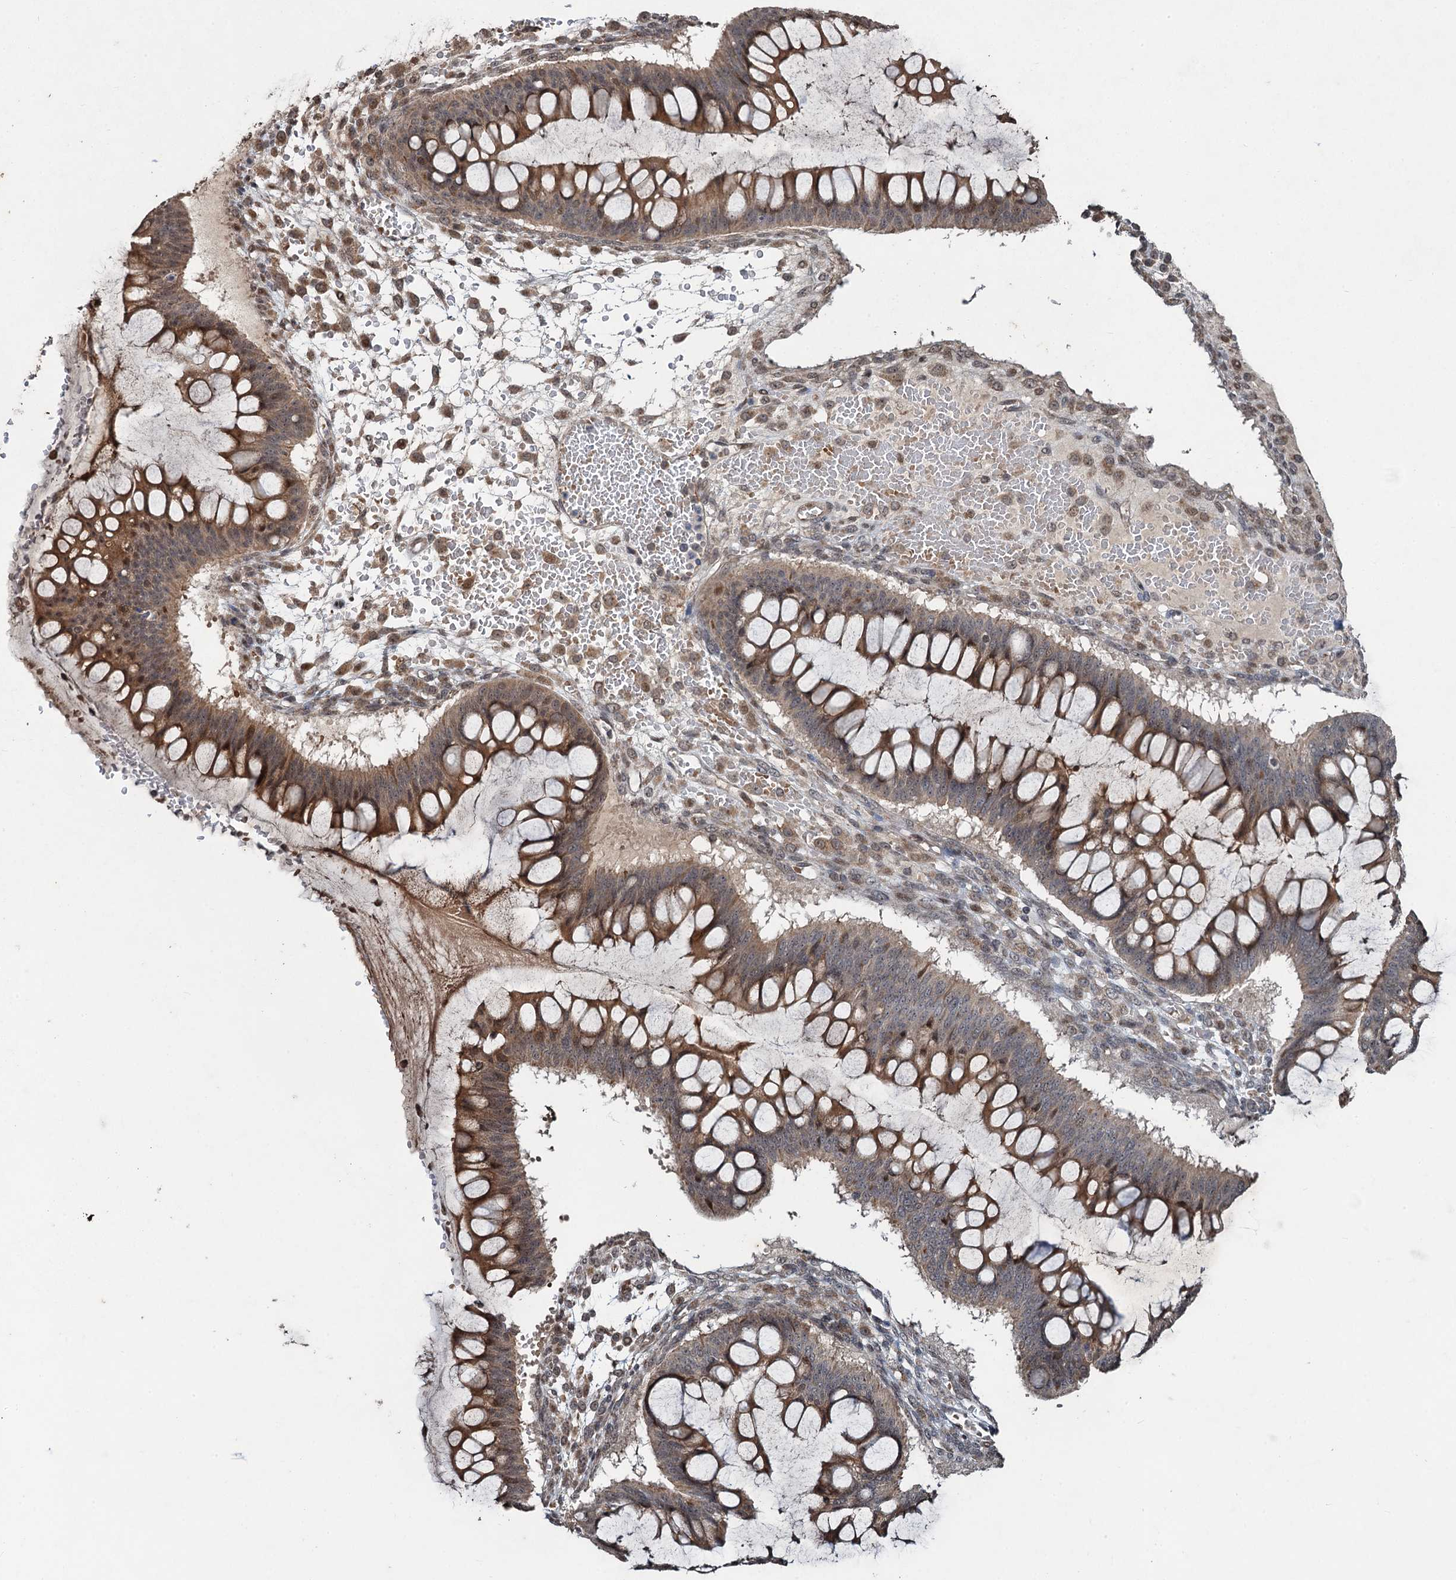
{"staining": {"intensity": "moderate", "quantity": "25%-75%", "location": "cytoplasmic/membranous"}, "tissue": "ovarian cancer", "cell_type": "Tumor cells", "image_type": "cancer", "snomed": [{"axis": "morphology", "description": "Cystadenocarcinoma, mucinous, NOS"}, {"axis": "topography", "description": "Ovary"}], "caption": "Protein staining of ovarian cancer tissue reveals moderate cytoplasmic/membranous staining in about 25%-75% of tumor cells.", "gene": "REP15", "patient": {"sex": "female", "age": 73}}